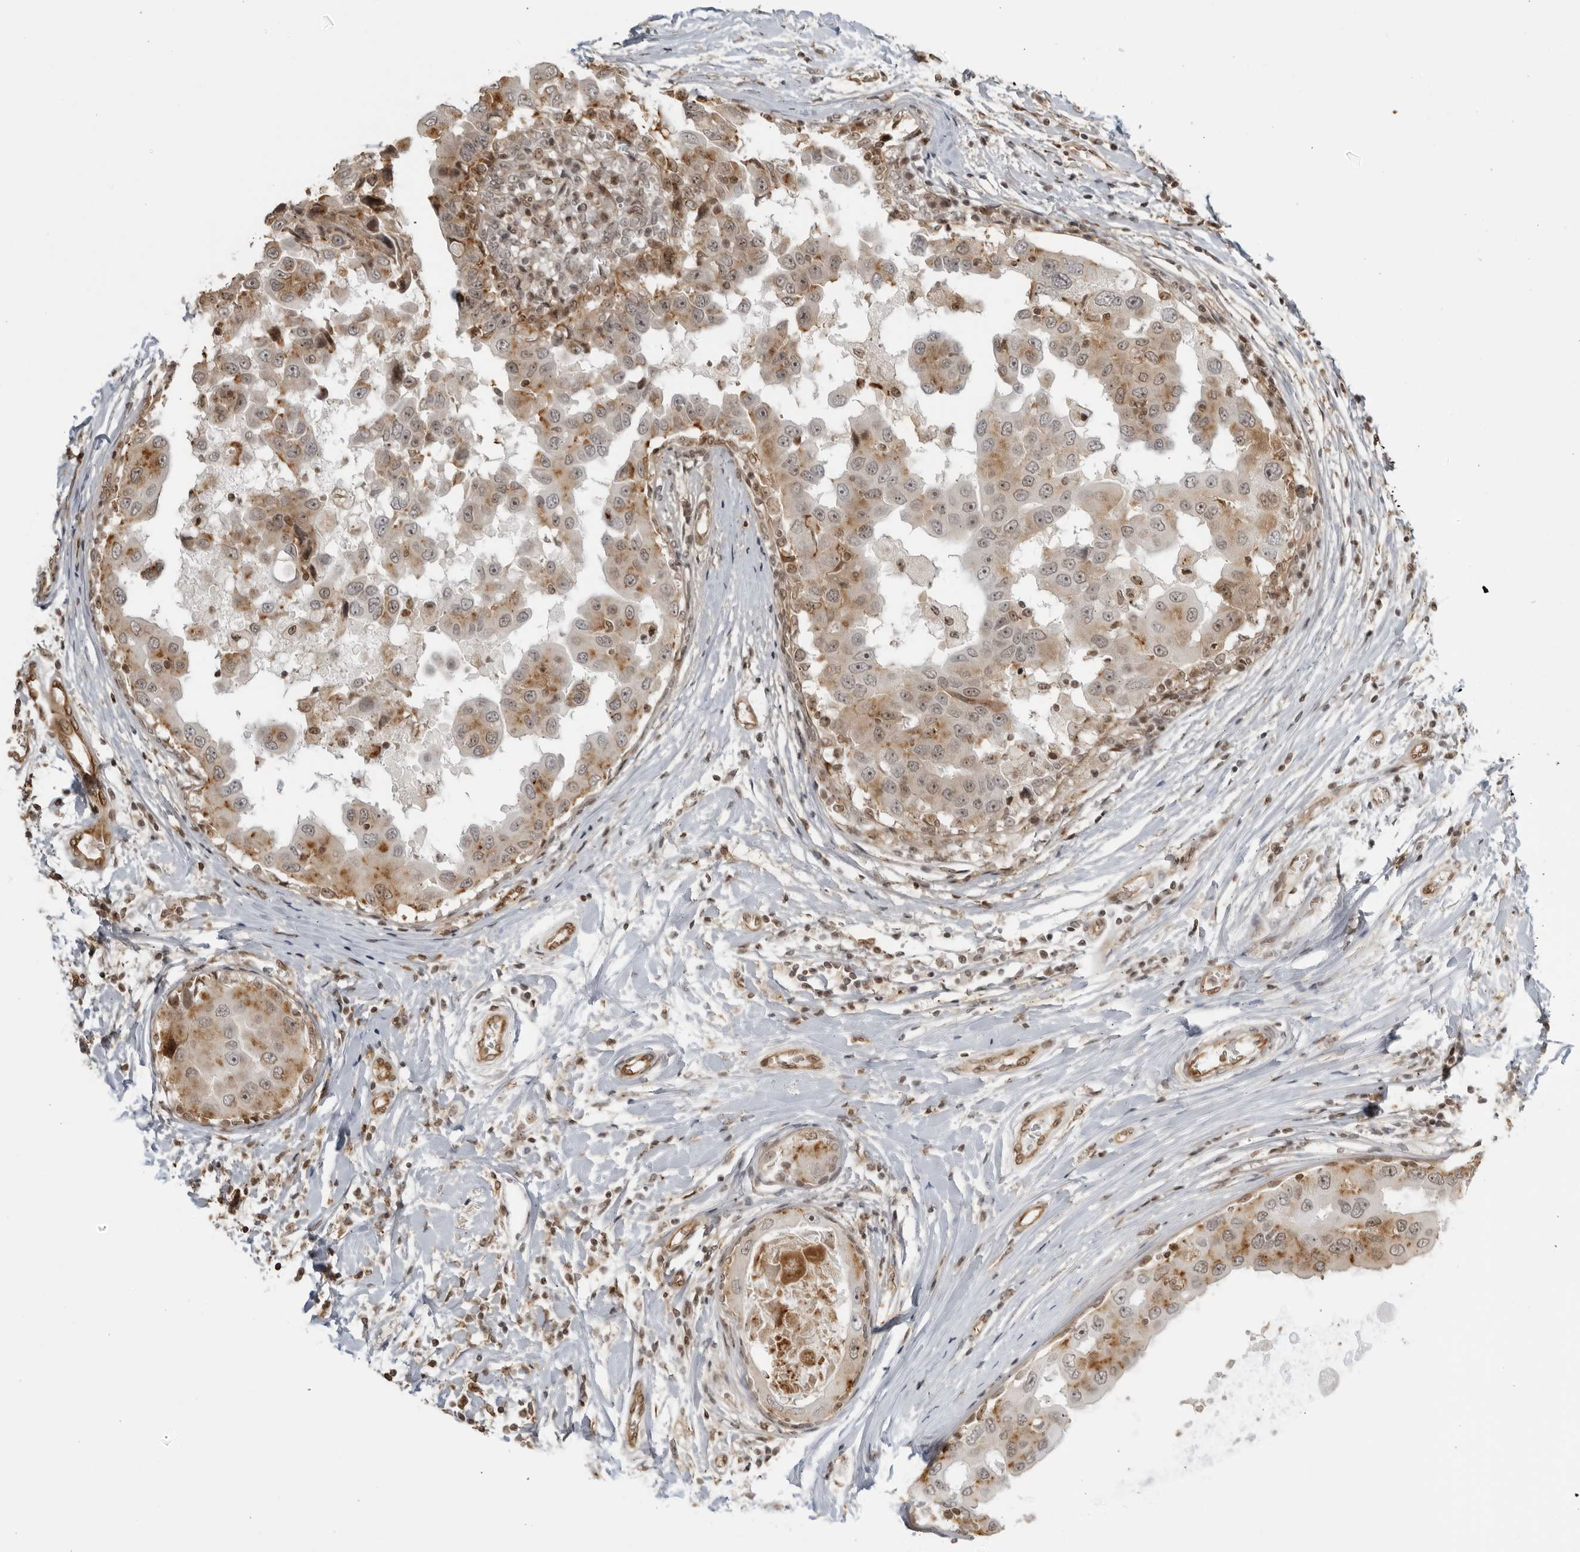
{"staining": {"intensity": "moderate", "quantity": "25%-75%", "location": "cytoplasmic/membranous,nuclear"}, "tissue": "breast cancer", "cell_type": "Tumor cells", "image_type": "cancer", "snomed": [{"axis": "morphology", "description": "Duct carcinoma"}, {"axis": "topography", "description": "Breast"}], "caption": "Immunohistochemical staining of human breast infiltrating ductal carcinoma reveals medium levels of moderate cytoplasmic/membranous and nuclear protein staining in about 25%-75% of tumor cells.", "gene": "TCF21", "patient": {"sex": "female", "age": 27}}